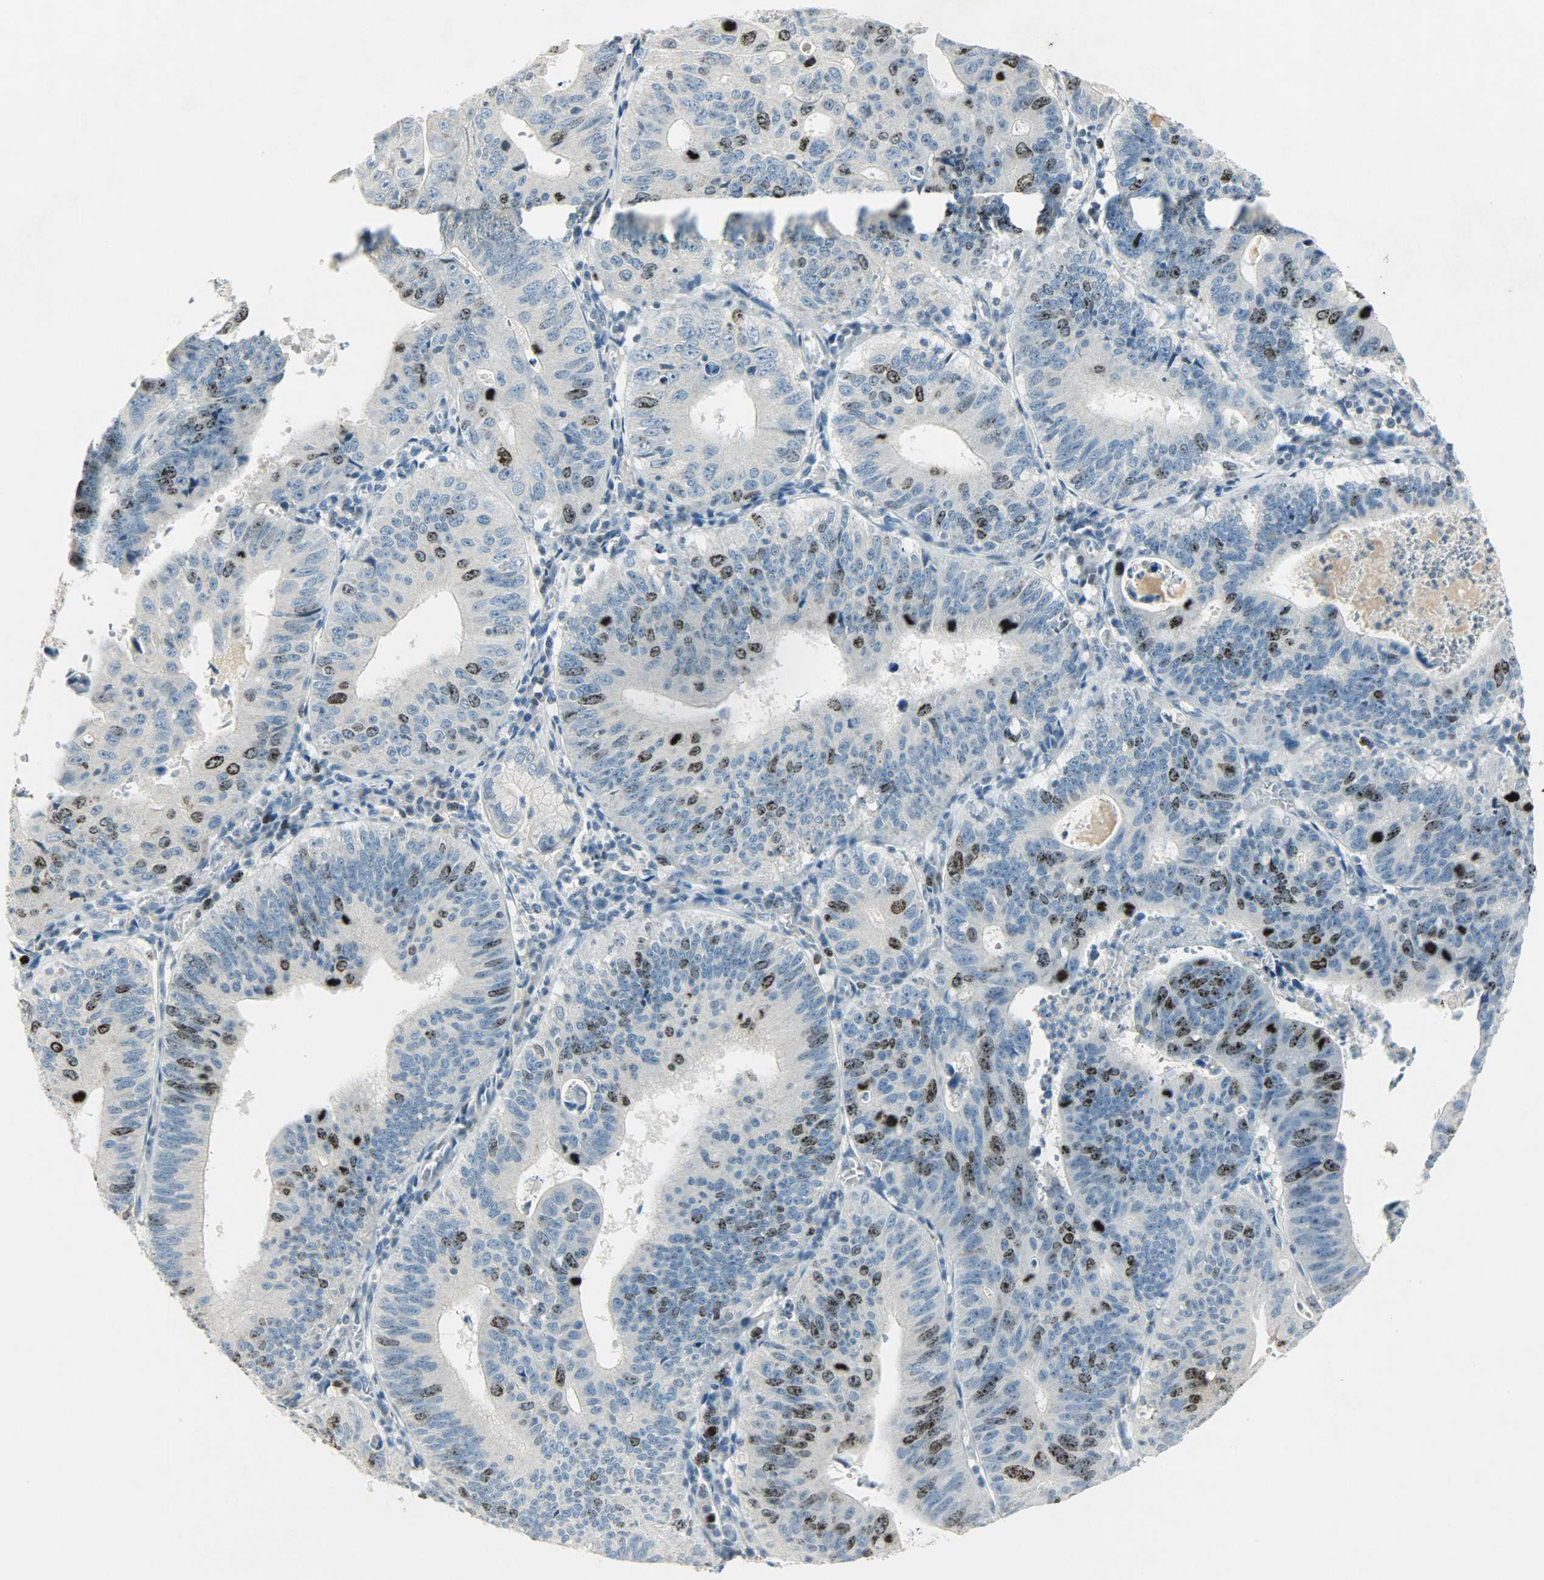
{"staining": {"intensity": "strong", "quantity": "25%-75%", "location": "nuclear"}, "tissue": "stomach cancer", "cell_type": "Tumor cells", "image_type": "cancer", "snomed": [{"axis": "morphology", "description": "Adenocarcinoma, NOS"}, {"axis": "topography", "description": "Stomach"}], "caption": "Protein expression analysis of stomach adenocarcinoma exhibits strong nuclear expression in about 25%-75% of tumor cells.", "gene": "AURKB", "patient": {"sex": "male", "age": 59}}